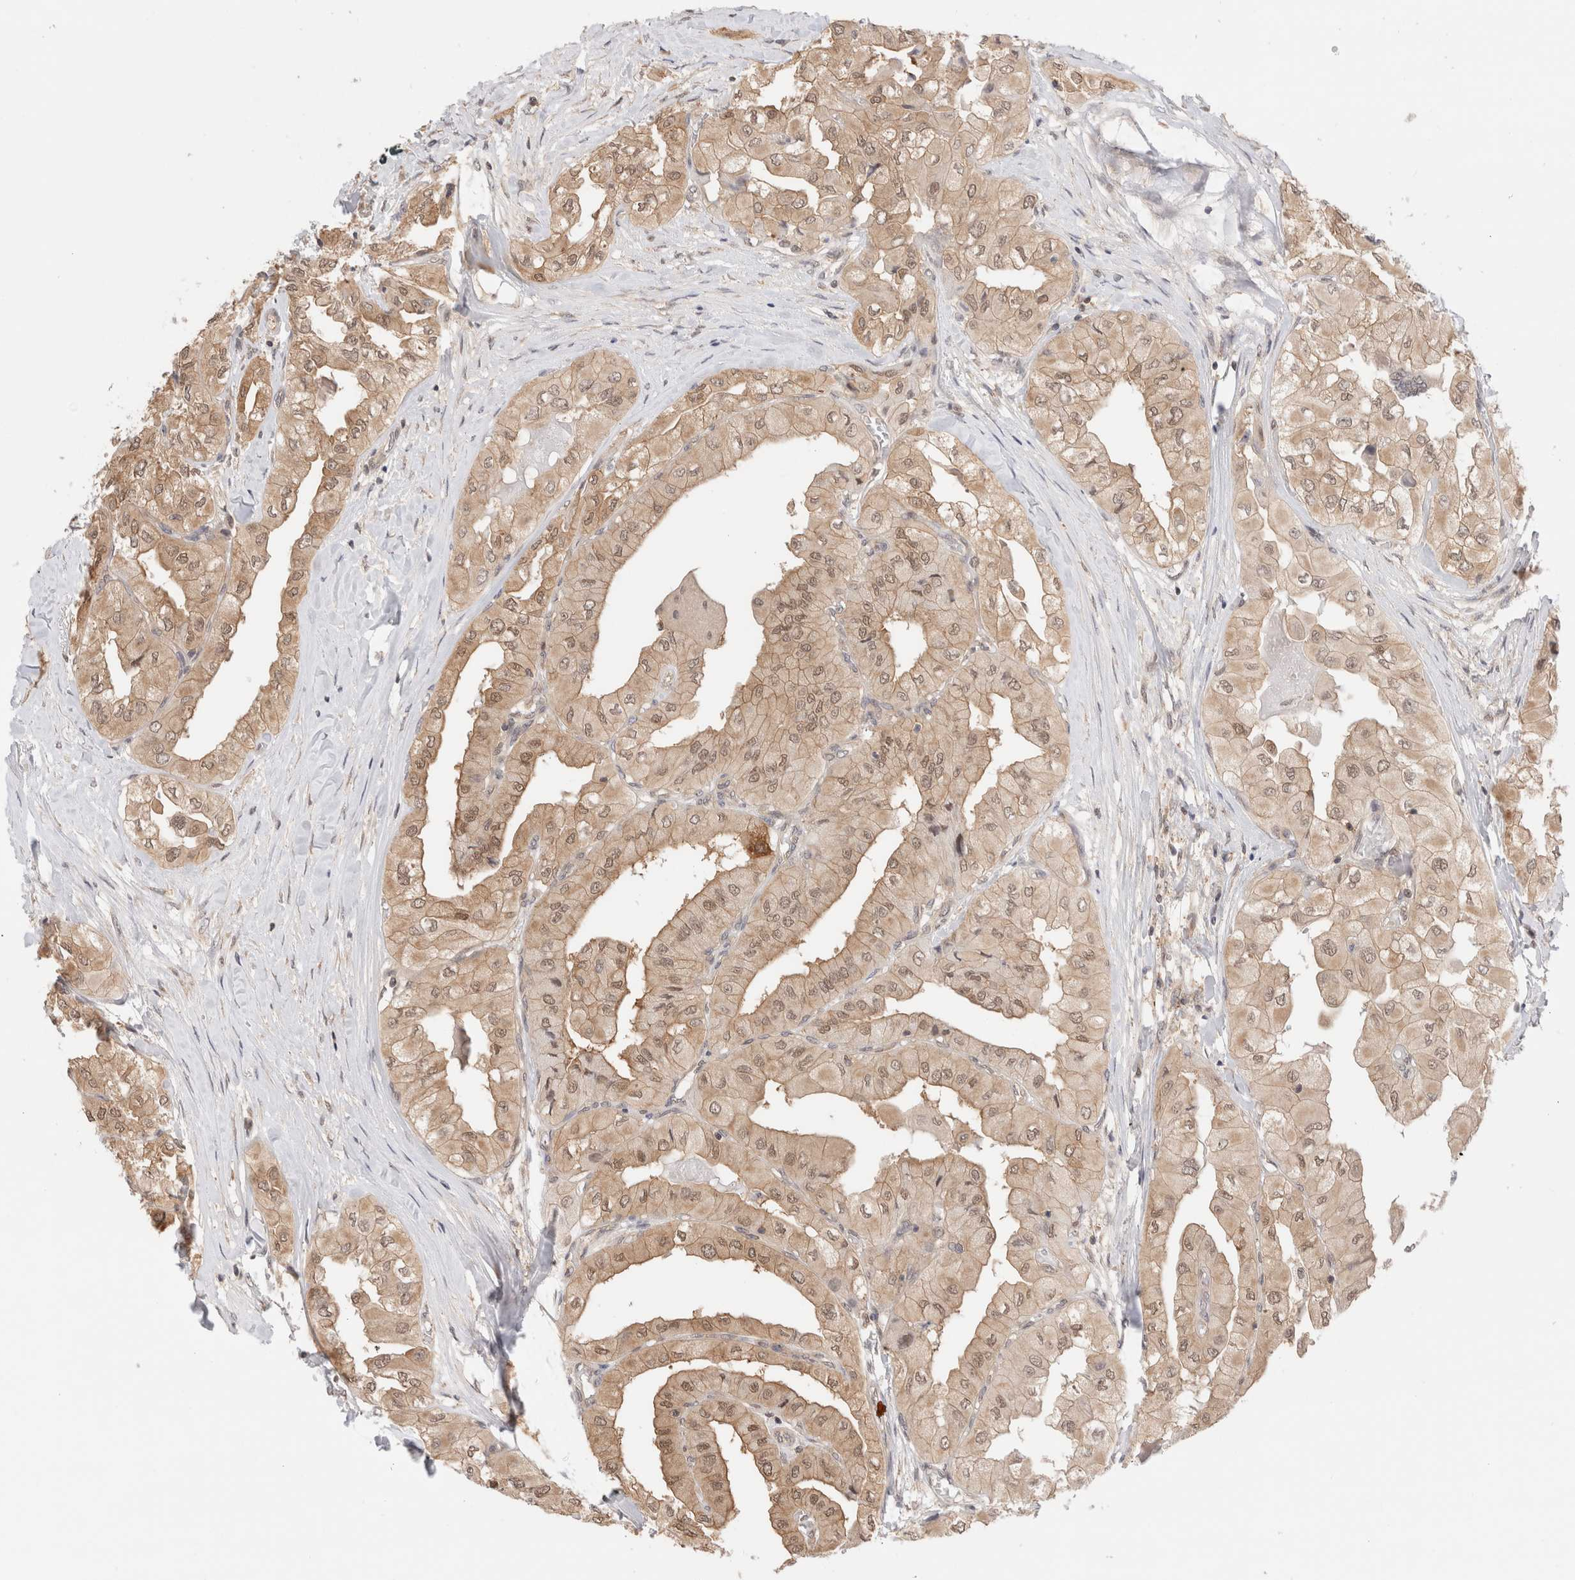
{"staining": {"intensity": "moderate", "quantity": ">75%", "location": "cytoplasmic/membranous,nuclear"}, "tissue": "thyroid cancer", "cell_type": "Tumor cells", "image_type": "cancer", "snomed": [{"axis": "morphology", "description": "Papillary adenocarcinoma, NOS"}, {"axis": "topography", "description": "Thyroid gland"}], "caption": "Immunohistochemistry (DAB) staining of human thyroid papillary adenocarcinoma displays moderate cytoplasmic/membranous and nuclear protein positivity in about >75% of tumor cells.", "gene": "C17orf97", "patient": {"sex": "female", "age": 59}}